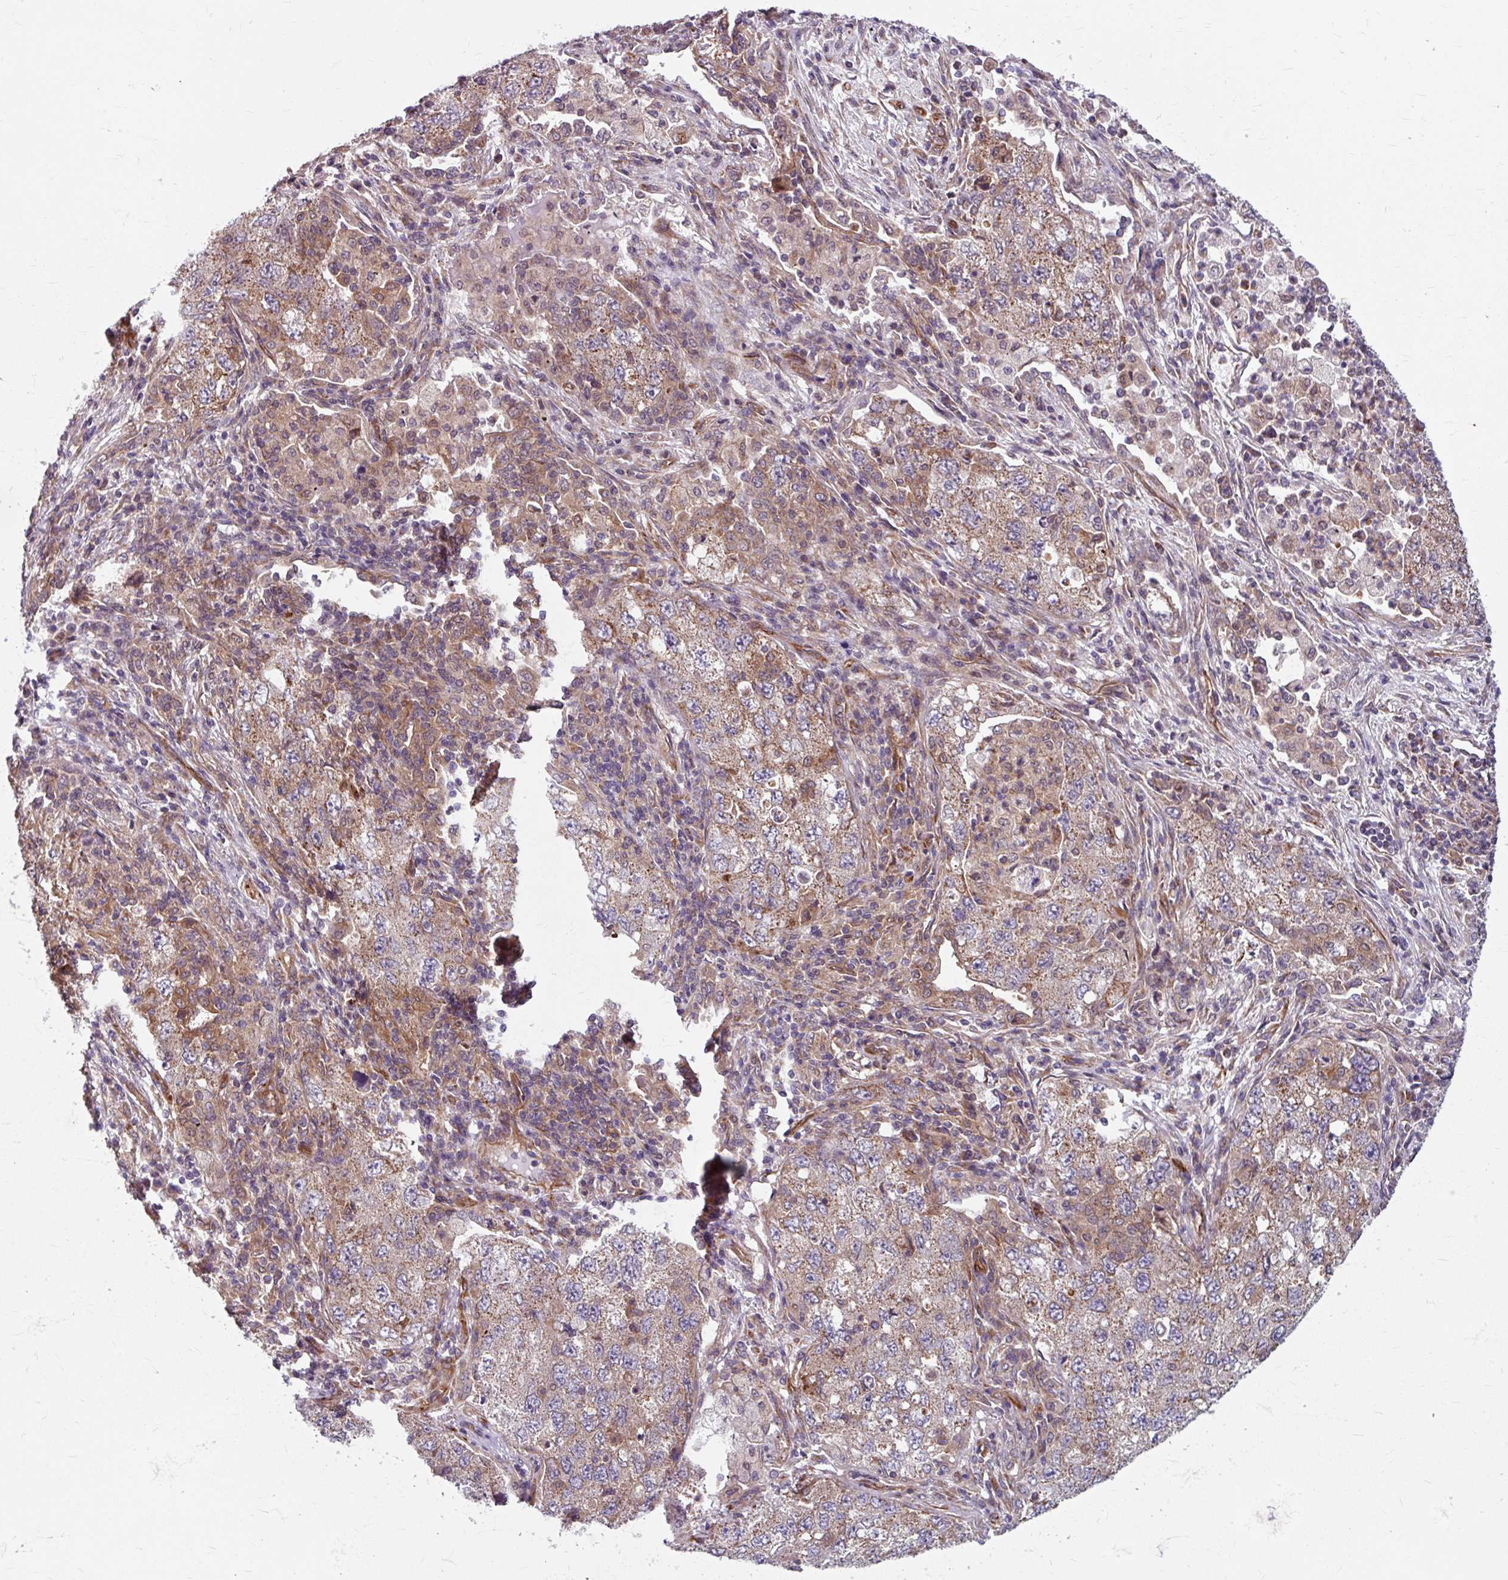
{"staining": {"intensity": "moderate", "quantity": "25%-75%", "location": "cytoplasmic/membranous"}, "tissue": "lung cancer", "cell_type": "Tumor cells", "image_type": "cancer", "snomed": [{"axis": "morphology", "description": "Adenocarcinoma, NOS"}, {"axis": "topography", "description": "Lung"}], "caption": "Brown immunohistochemical staining in human adenocarcinoma (lung) displays moderate cytoplasmic/membranous expression in about 25%-75% of tumor cells.", "gene": "DAAM2", "patient": {"sex": "female", "age": 57}}